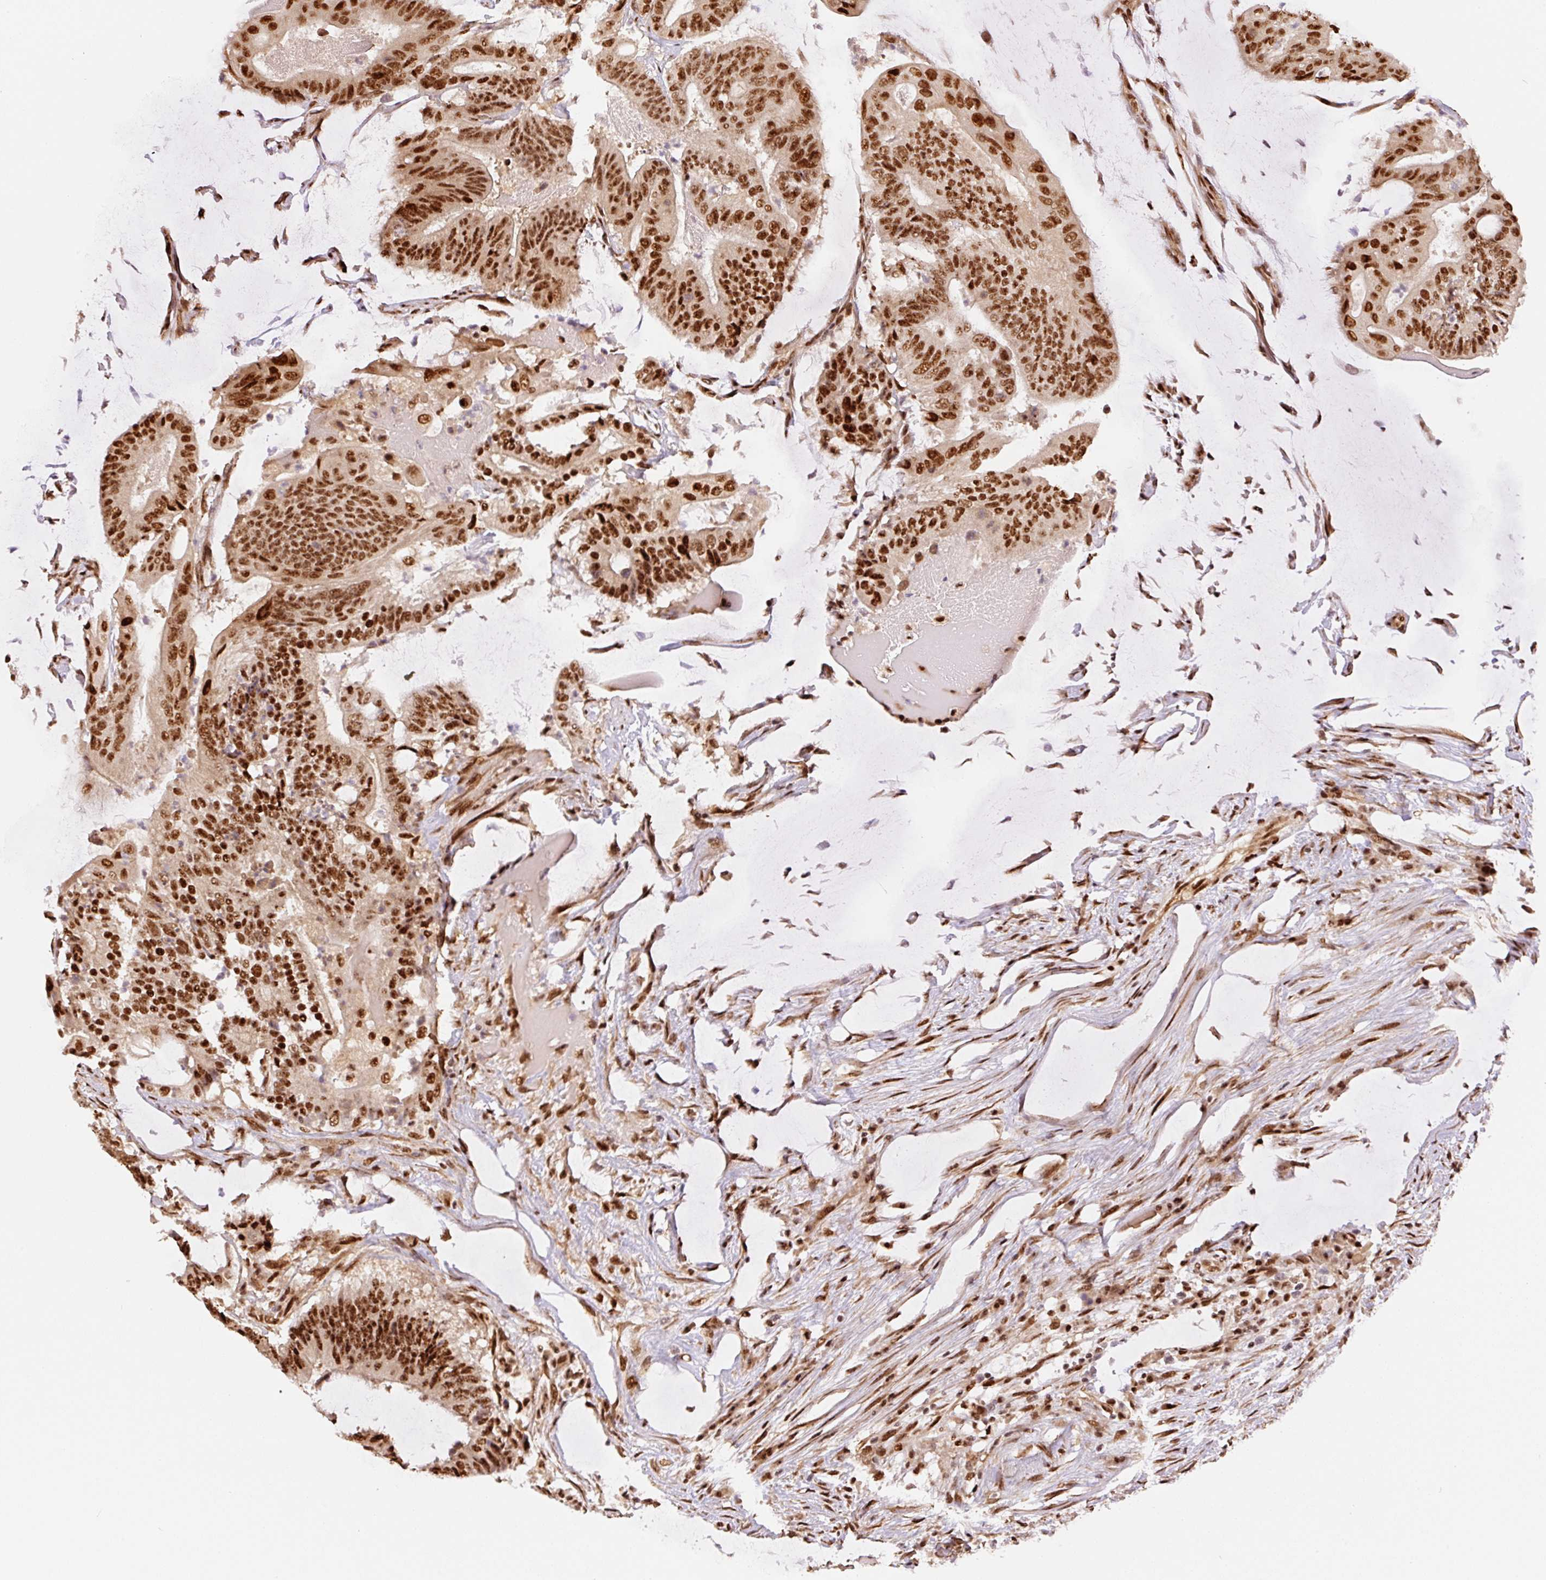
{"staining": {"intensity": "strong", "quantity": ">75%", "location": "nuclear"}, "tissue": "colorectal cancer", "cell_type": "Tumor cells", "image_type": "cancer", "snomed": [{"axis": "morphology", "description": "Adenocarcinoma, NOS"}, {"axis": "topography", "description": "Colon"}], "caption": "Protein expression analysis of colorectal adenocarcinoma demonstrates strong nuclear expression in approximately >75% of tumor cells.", "gene": "INTS8", "patient": {"sex": "female", "age": 43}}